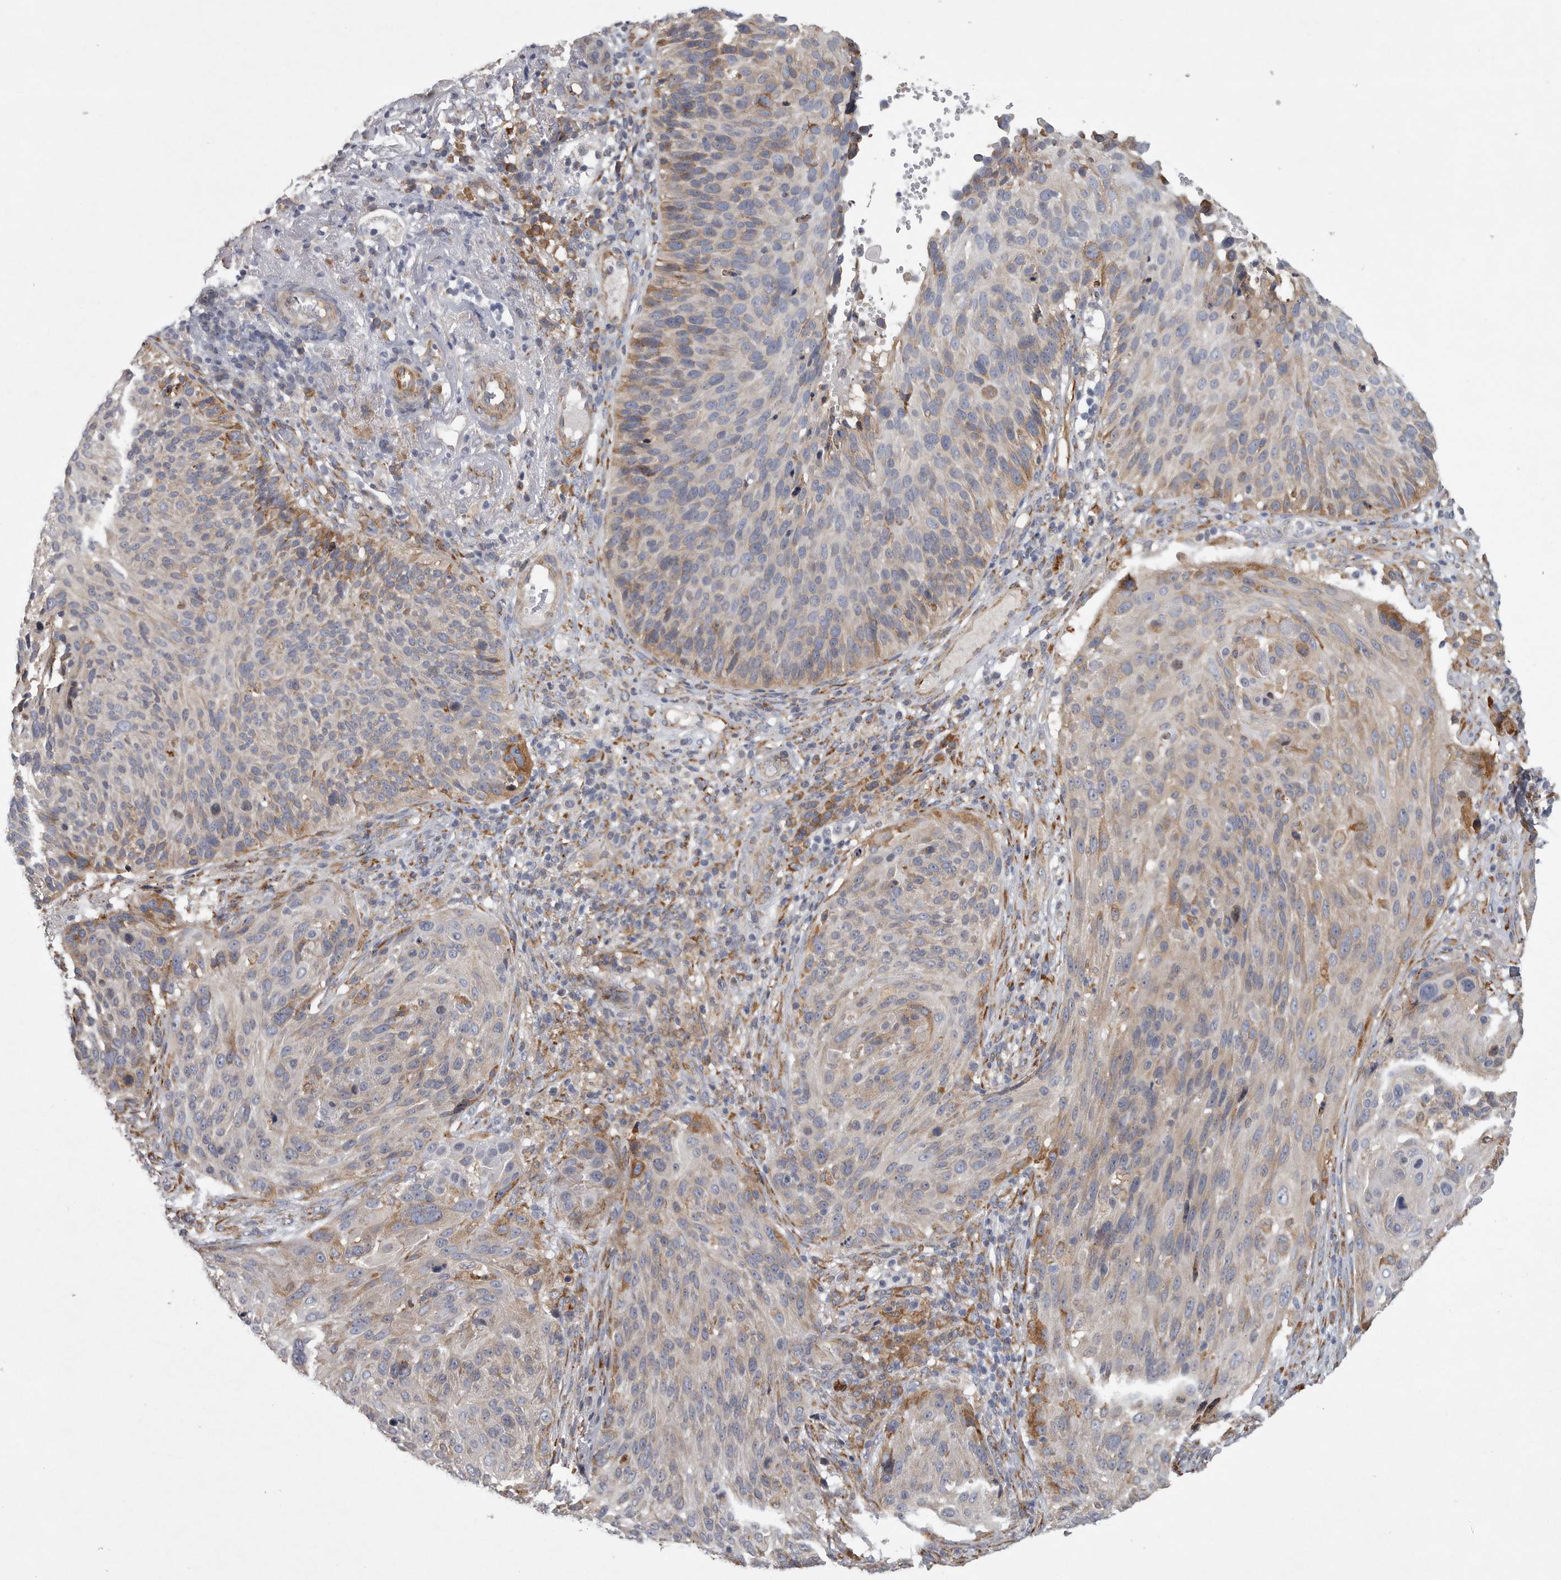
{"staining": {"intensity": "moderate", "quantity": "<25%", "location": "cytoplasmic/membranous"}, "tissue": "cervical cancer", "cell_type": "Tumor cells", "image_type": "cancer", "snomed": [{"axis": "morphology", "description": "Squamous cell carcinoma, NOS"}, {"axis": "topography", "description": "Cervix"}], "caption": "Cervical cancer (squamous cell carcinoma) stained with a protein marker displays moderate staining in tumor cells.", "gene": "MINPP1", "patient": {"sex": "female", "age": 74}}